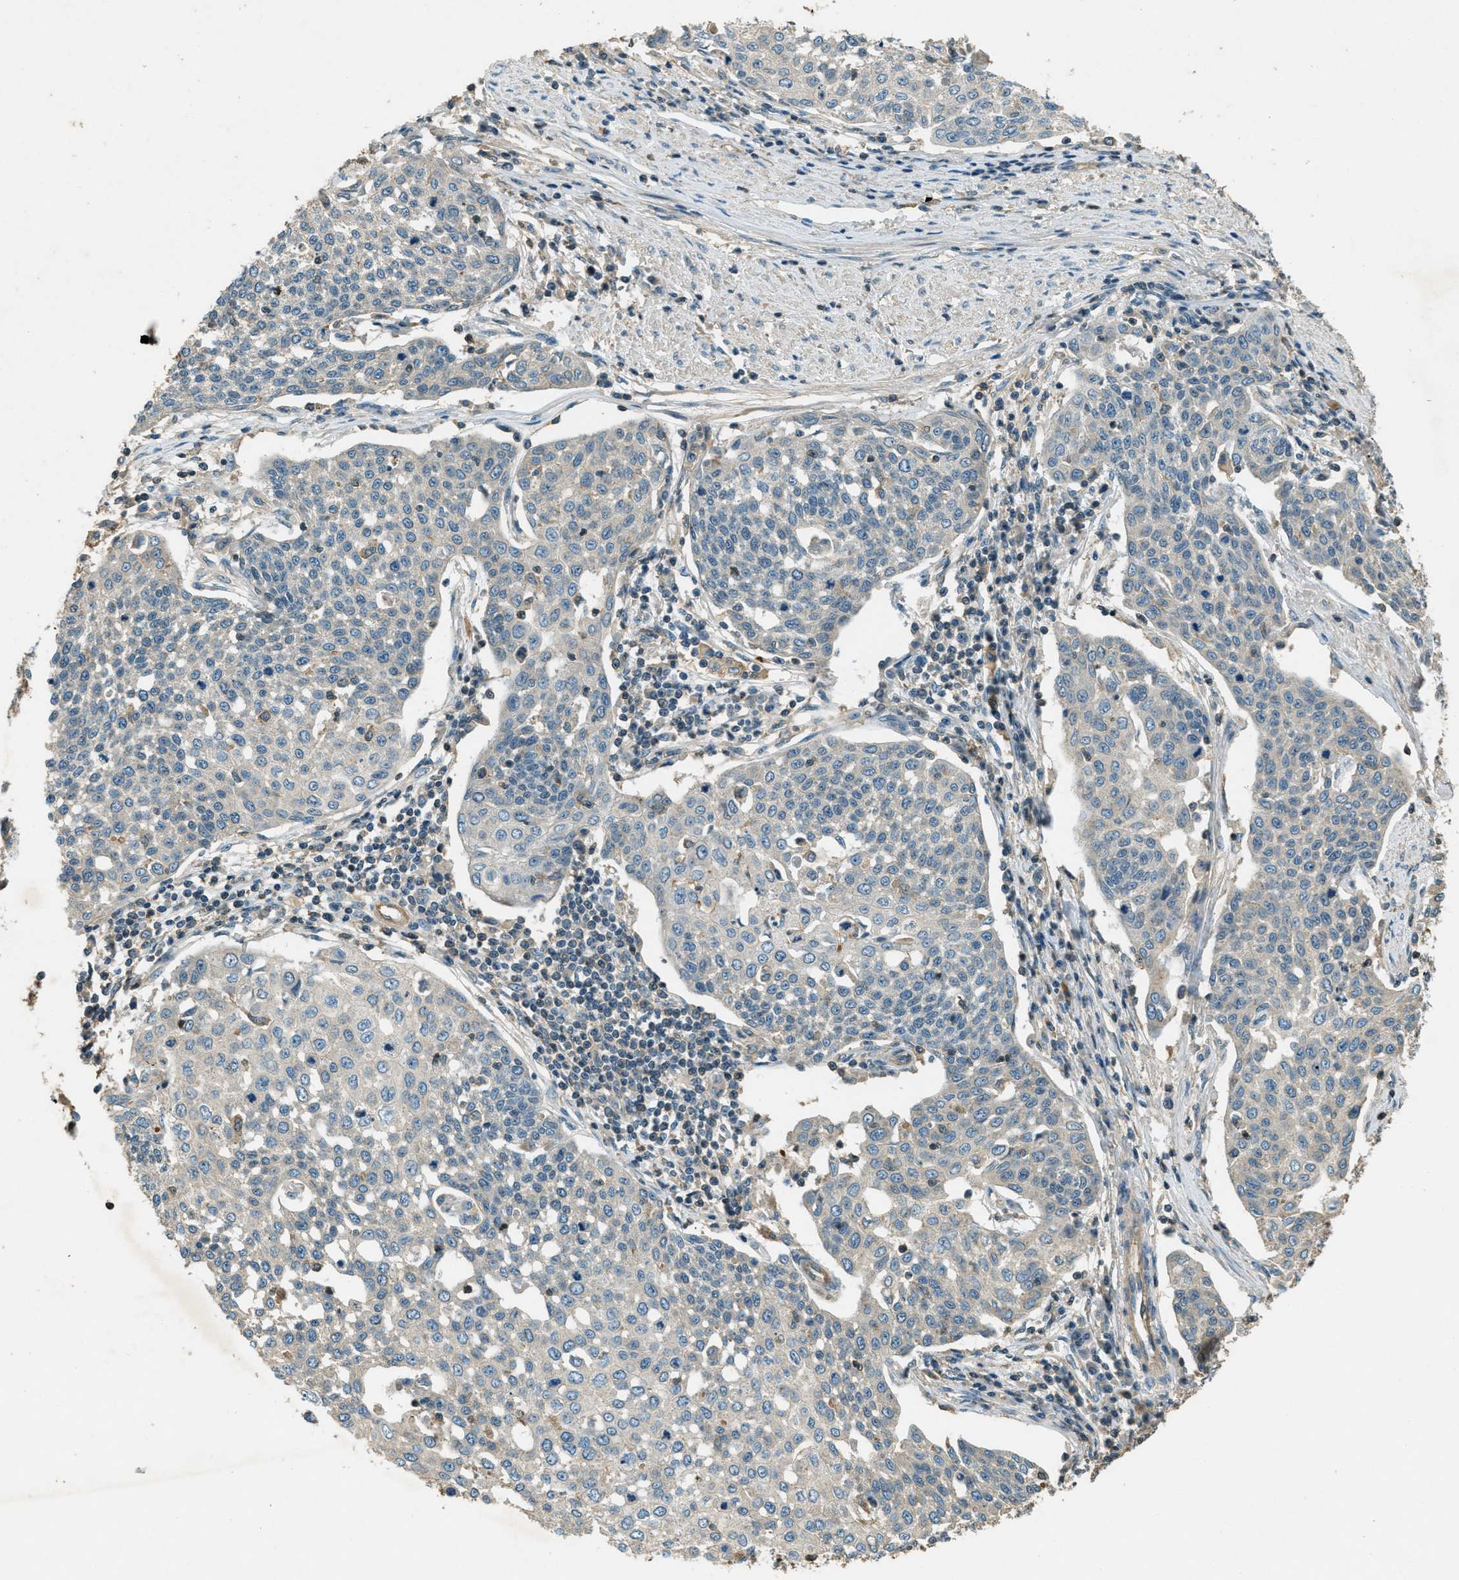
{"staining": {"intensity": "negative", "quantity": "none", "location": "none"}, "tissue": "cervical cancer", "cell_type": "Tumor cells", "image_type": "cancer", "snomed": [{"axis": "morphology", "description": "Squamous cell carcinoma, NOS"}, {"axis": "topography", "description": "Cervix"}], "caption": "The histopathology image demonstrates no staining of tumor cells in cervical squamous cell carcinoma. Brightfield microscopy of IHC stained with DAB (brown) and hematoxylin (blue), captured at high magnification.", "gene": "NUDT4", "patient": {"sex": "female", "age": 34}}